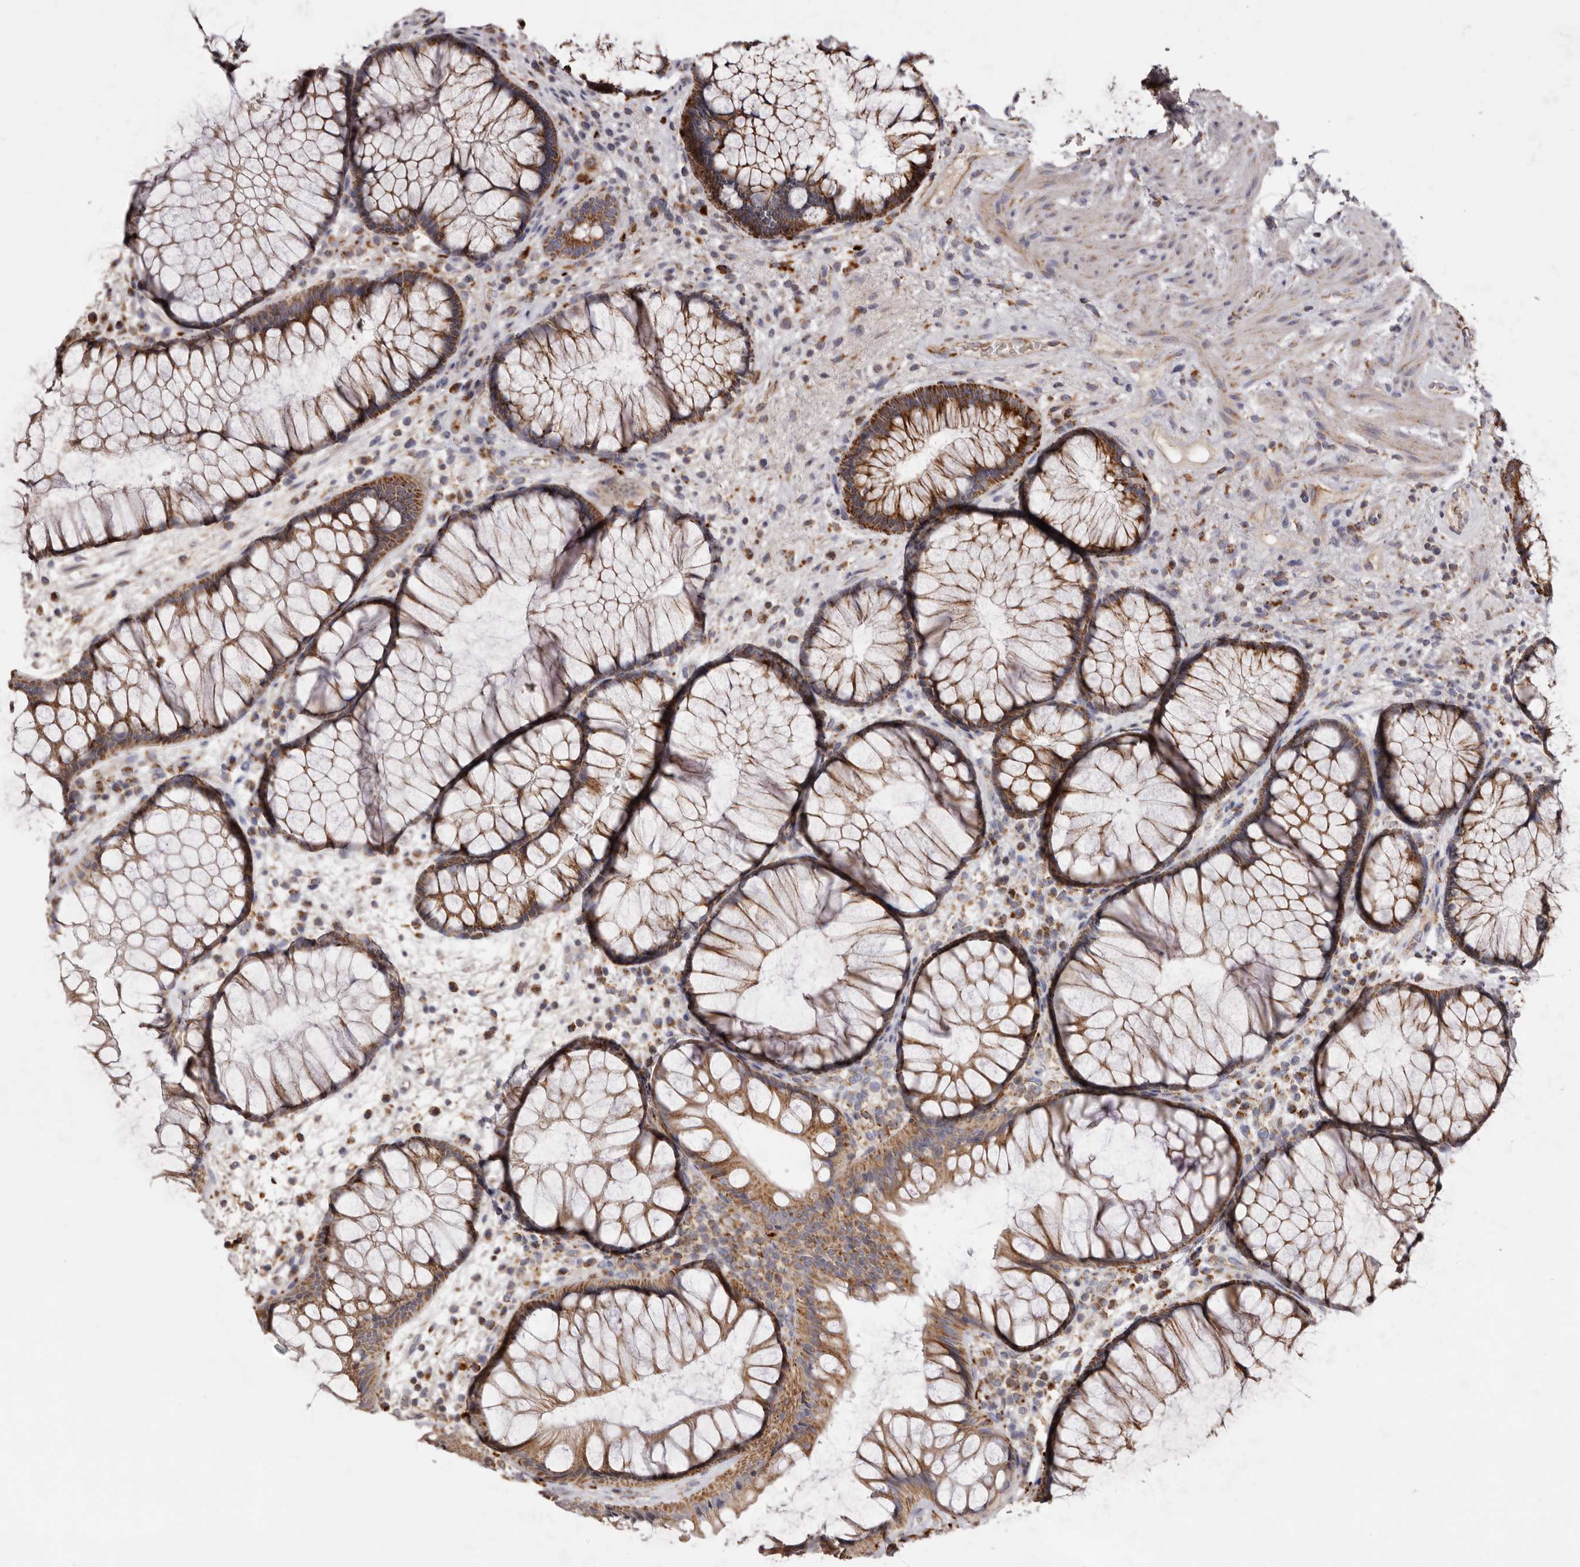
{"staining": {"intensity": "moderate", "quantity": ">75%", "location": "cytoplasmic/membranous"}, "tissue": "rectum", "cell_type": "Glandular cells", "image_type": "normal", "snomed": [{"axis": "morphology", "description": "Normal tissue, NOS"}, {"axis": "topography", "description": "Rectum"}], "caption": "Glandular cells exhibit moderate cytoplasmic/membranous expression in approximately >75% of cells in benign rectum.", "gene": "MECR", "patient": {"sex": "male", "age": 51}}